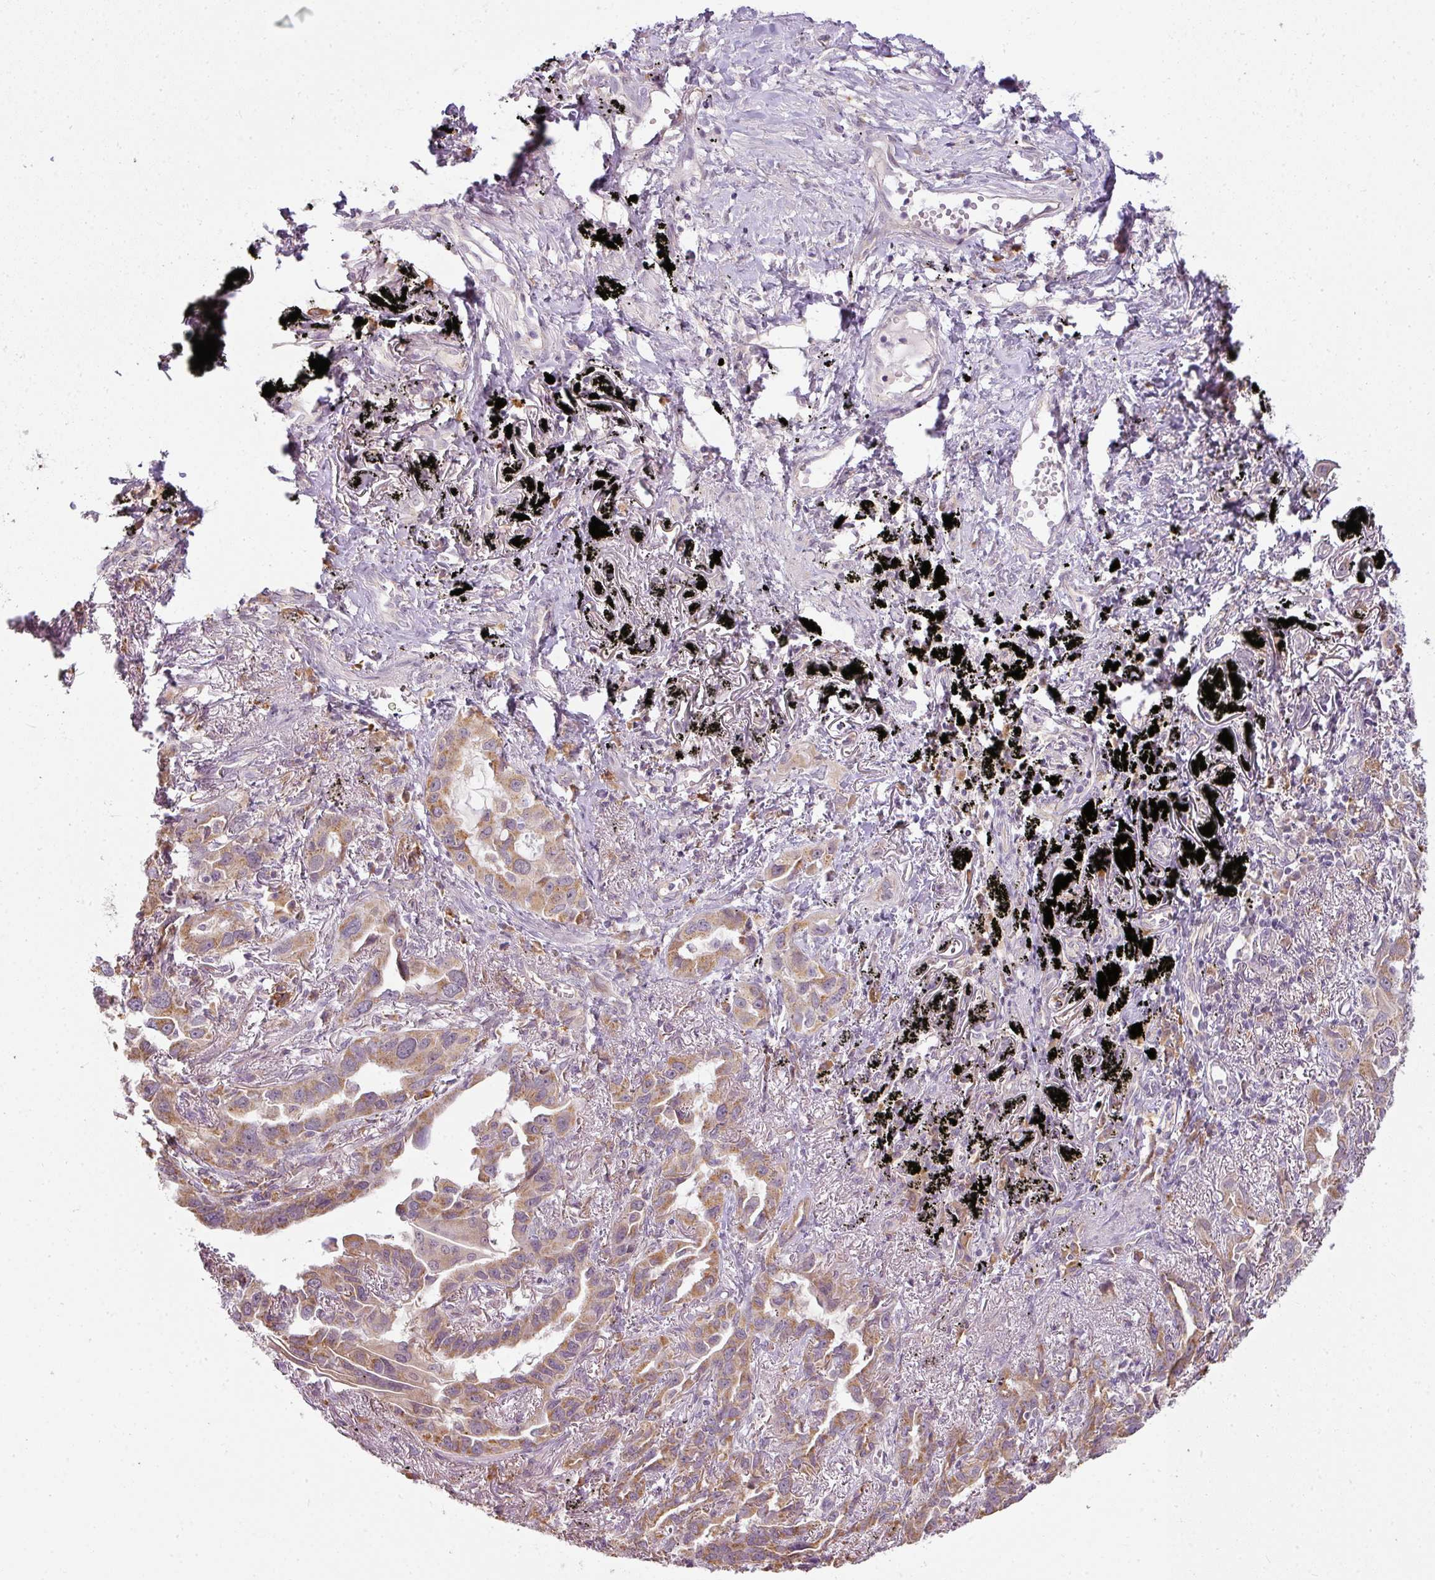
{"staining": {"intensity": "moderate", "quantity": ">75%", "location": "cytoplasmic/membranous"}, "tissue": "lung cancer", "cell_type": "Tumor cells", "image_type": "cancer", "snomed": [{"axis": "morphology", "description": "Adenocarcinoma, NOS"}, {"axis": "topography", "description": "Lung"}], "caption": "A micrograph showing moderate cytoplasmic/membranous staining in about >75% of tumor cells in adenocarcinoma (lung), as visualized by brown immunohistochemical staining.", "gene": "LY75", "patient": {"sex": "male", "age": 67}}